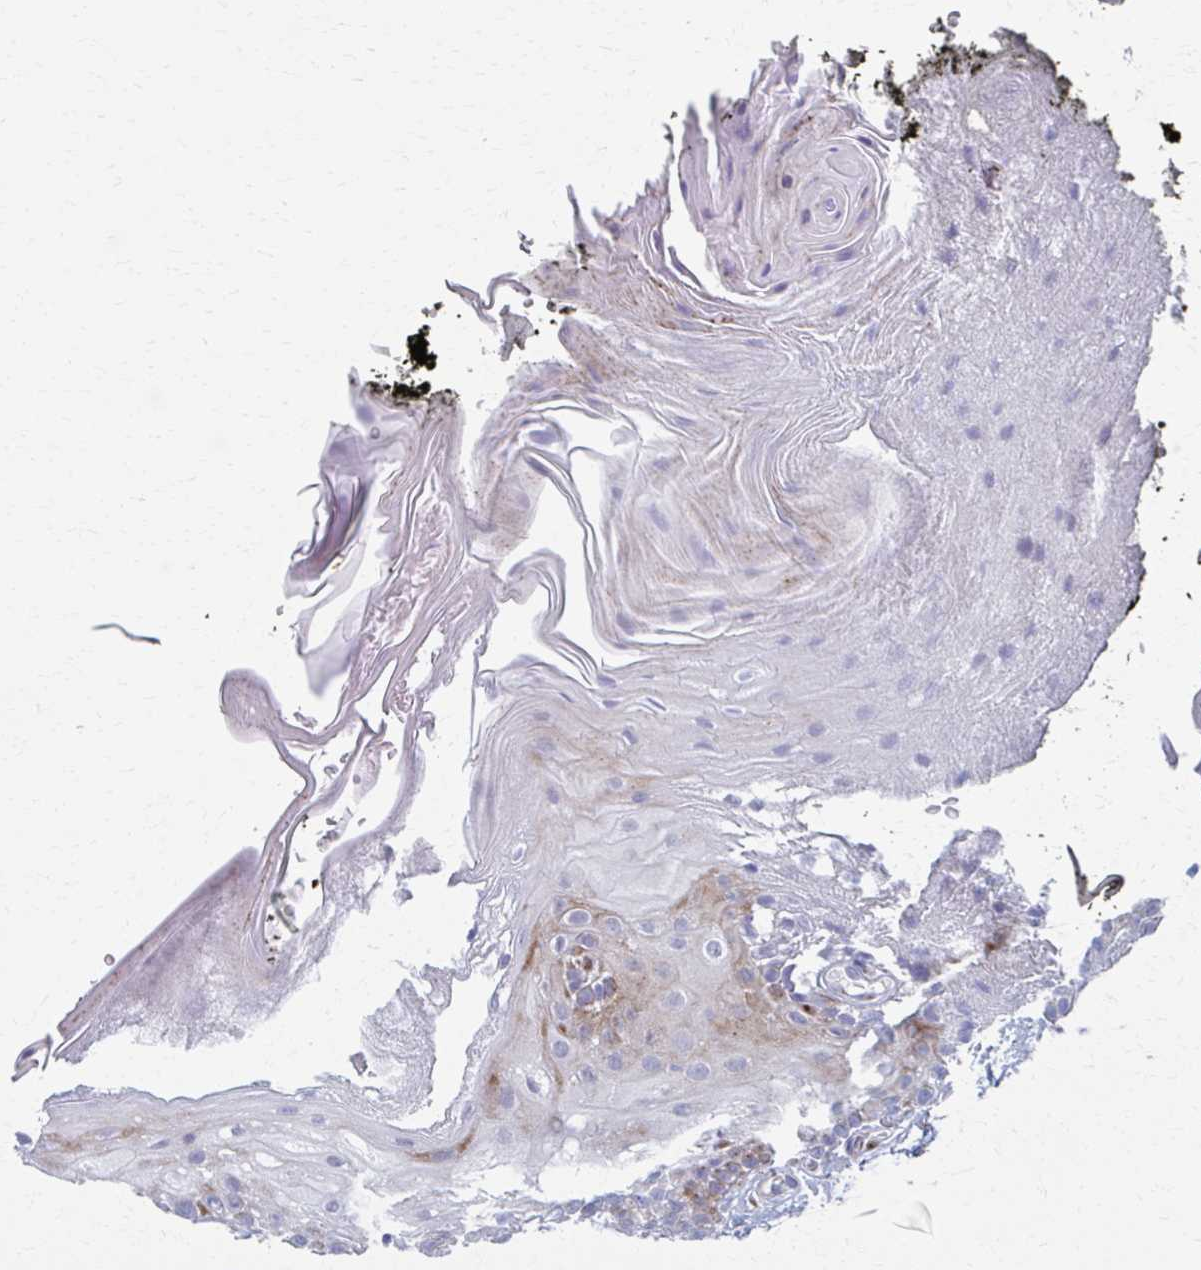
{"staining": {"intensity": "moderate", "quantity": "25%-75%", "location": "cytoplasmic/membranous"}, "tissue": "oral mucosa", "cell_type": "Squamous epithelial cells", "image_type": "normal", "snomed": [{"axis": "morphology", "description": "Normal tissue, NOS"}, {"axis": "morphology", "description": "Squamous cell carcinoma, NOS"}, {"axis": "topography", "description": "Oral tissue"}, {"axis": "topography", "description": "Tounge, NOS"}, {"axis": "topography", "description": "Head-Neck"}], "caption": "IHC histopathology image of normal oral mucosa stained for a protein (brown), which exhibits medium levels of moderate cytoplasmic/membranous positivity in approximately 25%-75% of squamous epithelial cells.", "gene": "OLFM2", "patient": {"sex": "male", "age": 76}}